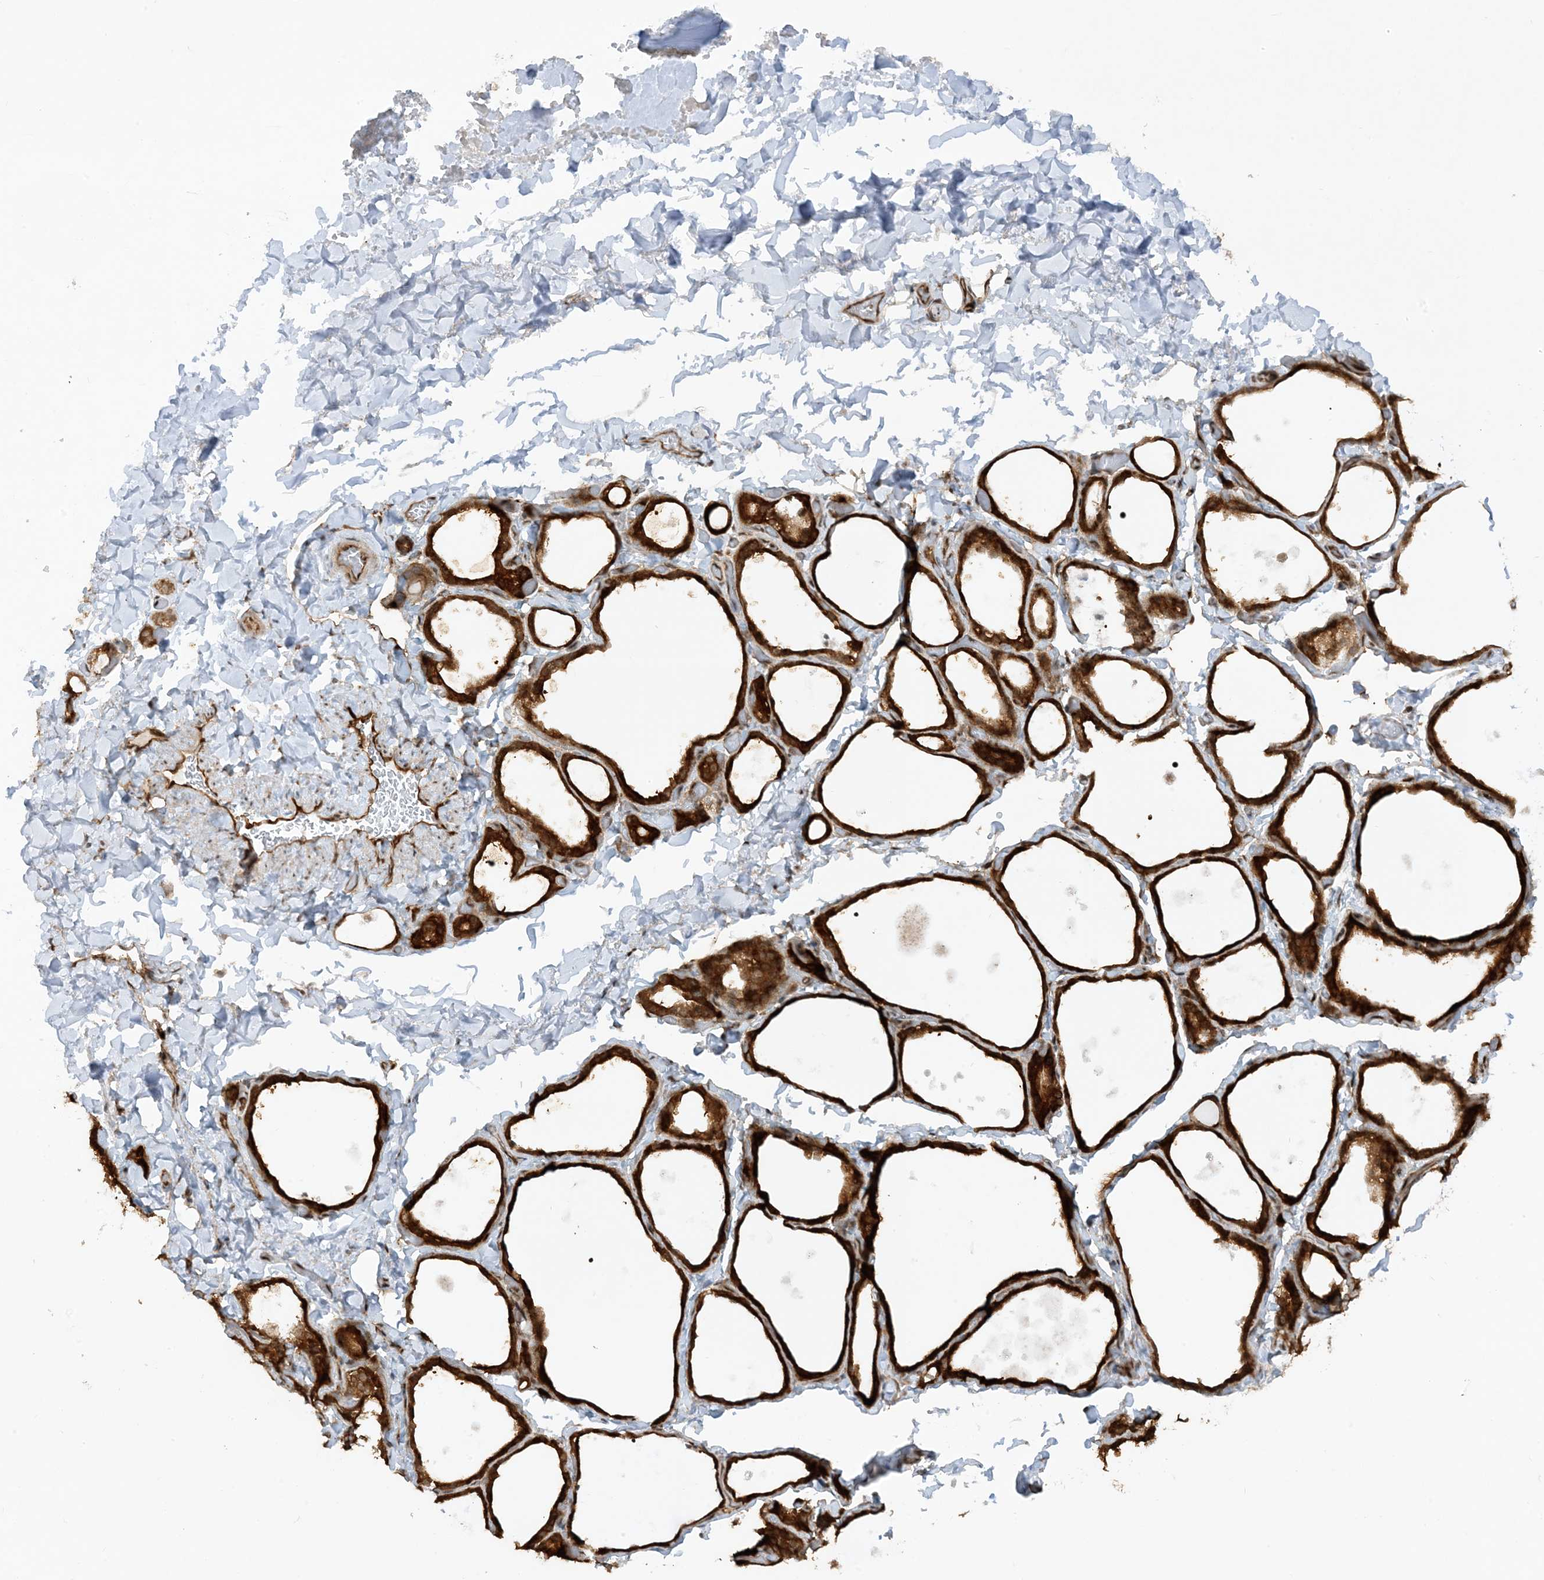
{"staining": {"intensity": "strong", "quantity": ">75%", "location": "cytoplasmic/membranous,nuclear"}, "tissue": "thyroid gland", "cell_type": "Glandular cells", "image_type": "normal", "snomed": [{"axis": "morphology", "description": "Normal tissue, NOS"}, {"axis": "topography", "description": "Thyroid gland"}], "caption": "Thyroid gland was stained to show a protein in brown. There is high levels of strong cytoplasmic/membranous,nuclear expression in approximately >75% of glandular cells.", "gene": "CERT1", "patient": {"sex": "female", "age": 44}}